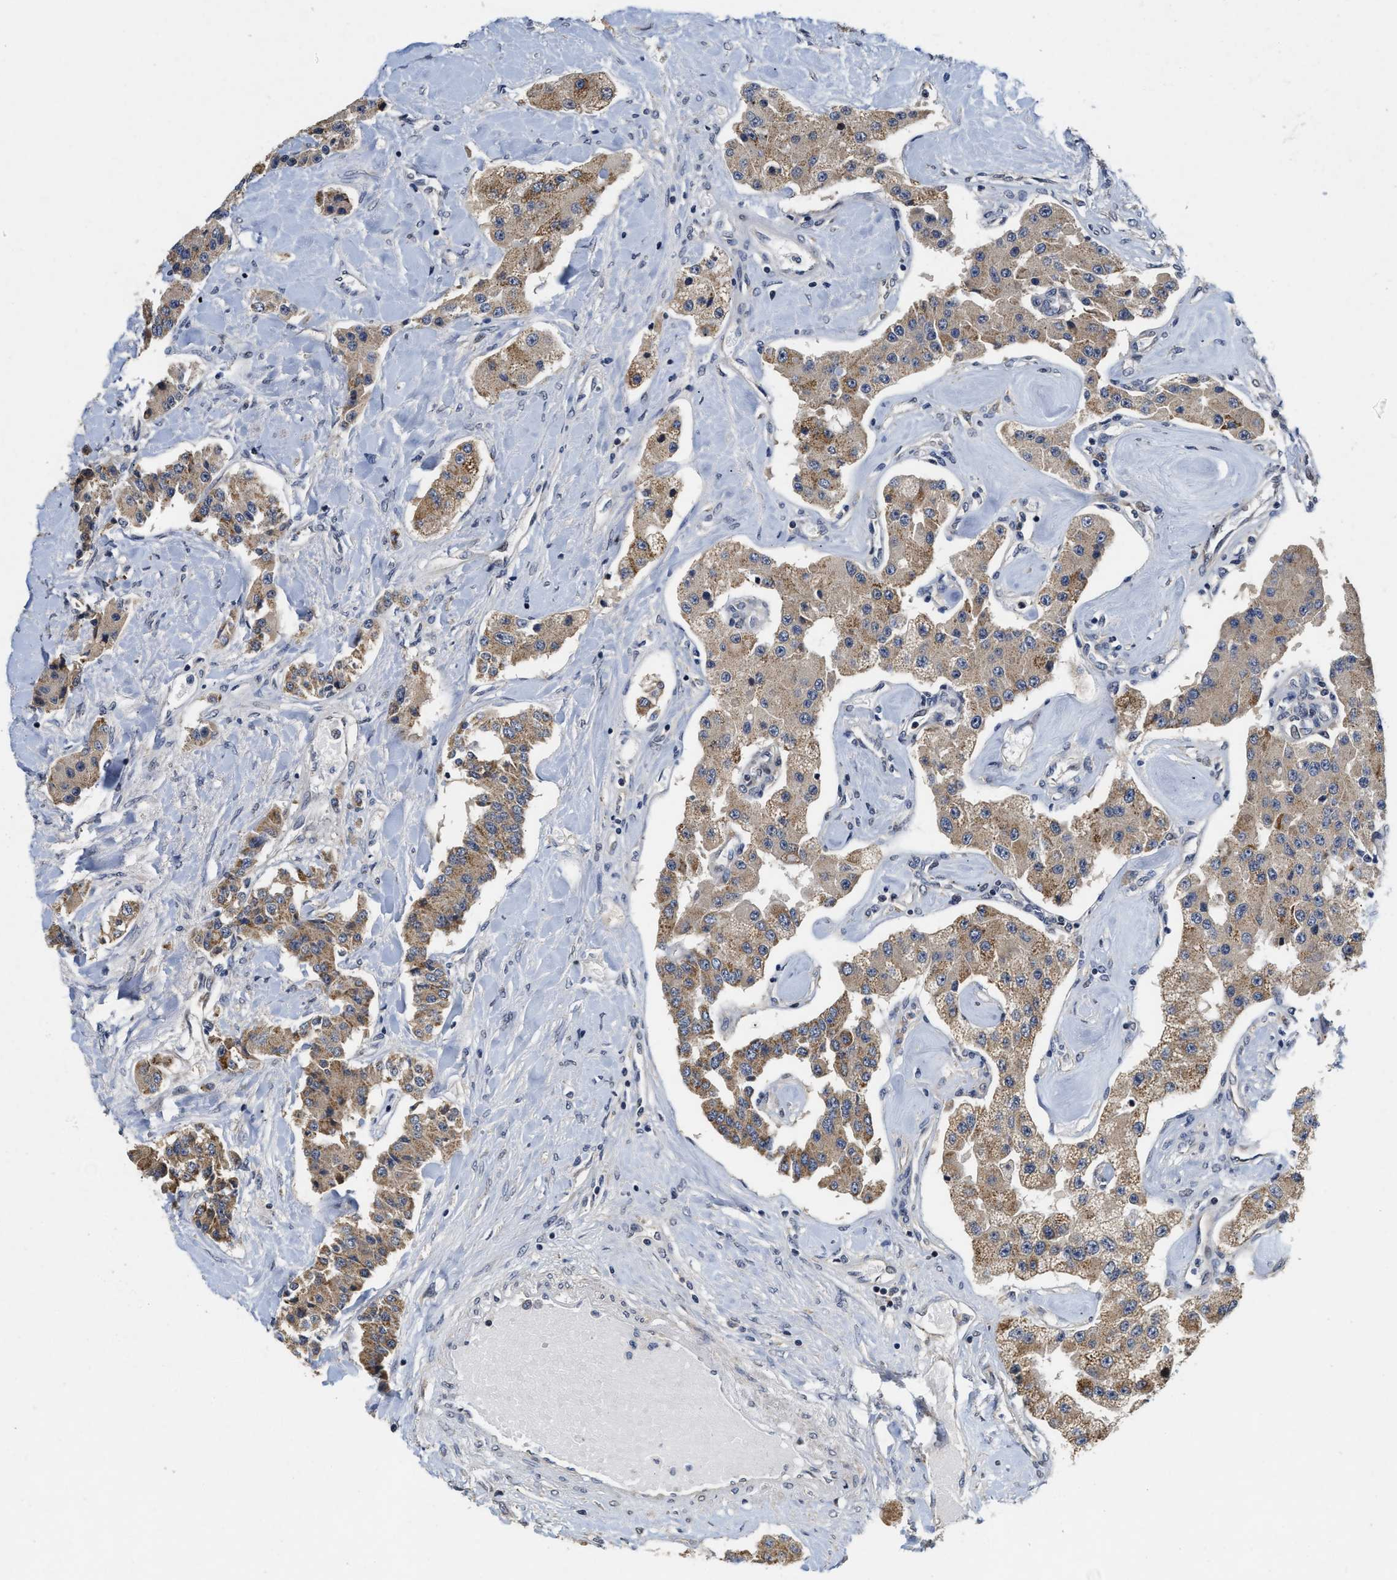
{"staining": {"intensity": "moderate", "quantity": ">75%", "location": "cytoplasmic/membranous"}, "tissue": "carcinoid", "cell_type": "Tumor cells", "image_type": "cancer", "snomed": [{"axis": "morphology", "description": "Carcinoid, malignant, NOS"}, {"axis": "topography", "description": "Pancreas"}], "caption": "Protein expression analysis of malignant carcinoid exhibits moderate cytoplasmic/membranous staining in about >75% of tumor cells.", "gene": "SCYL2", "patient": {"sex": "male", "age": 41}}